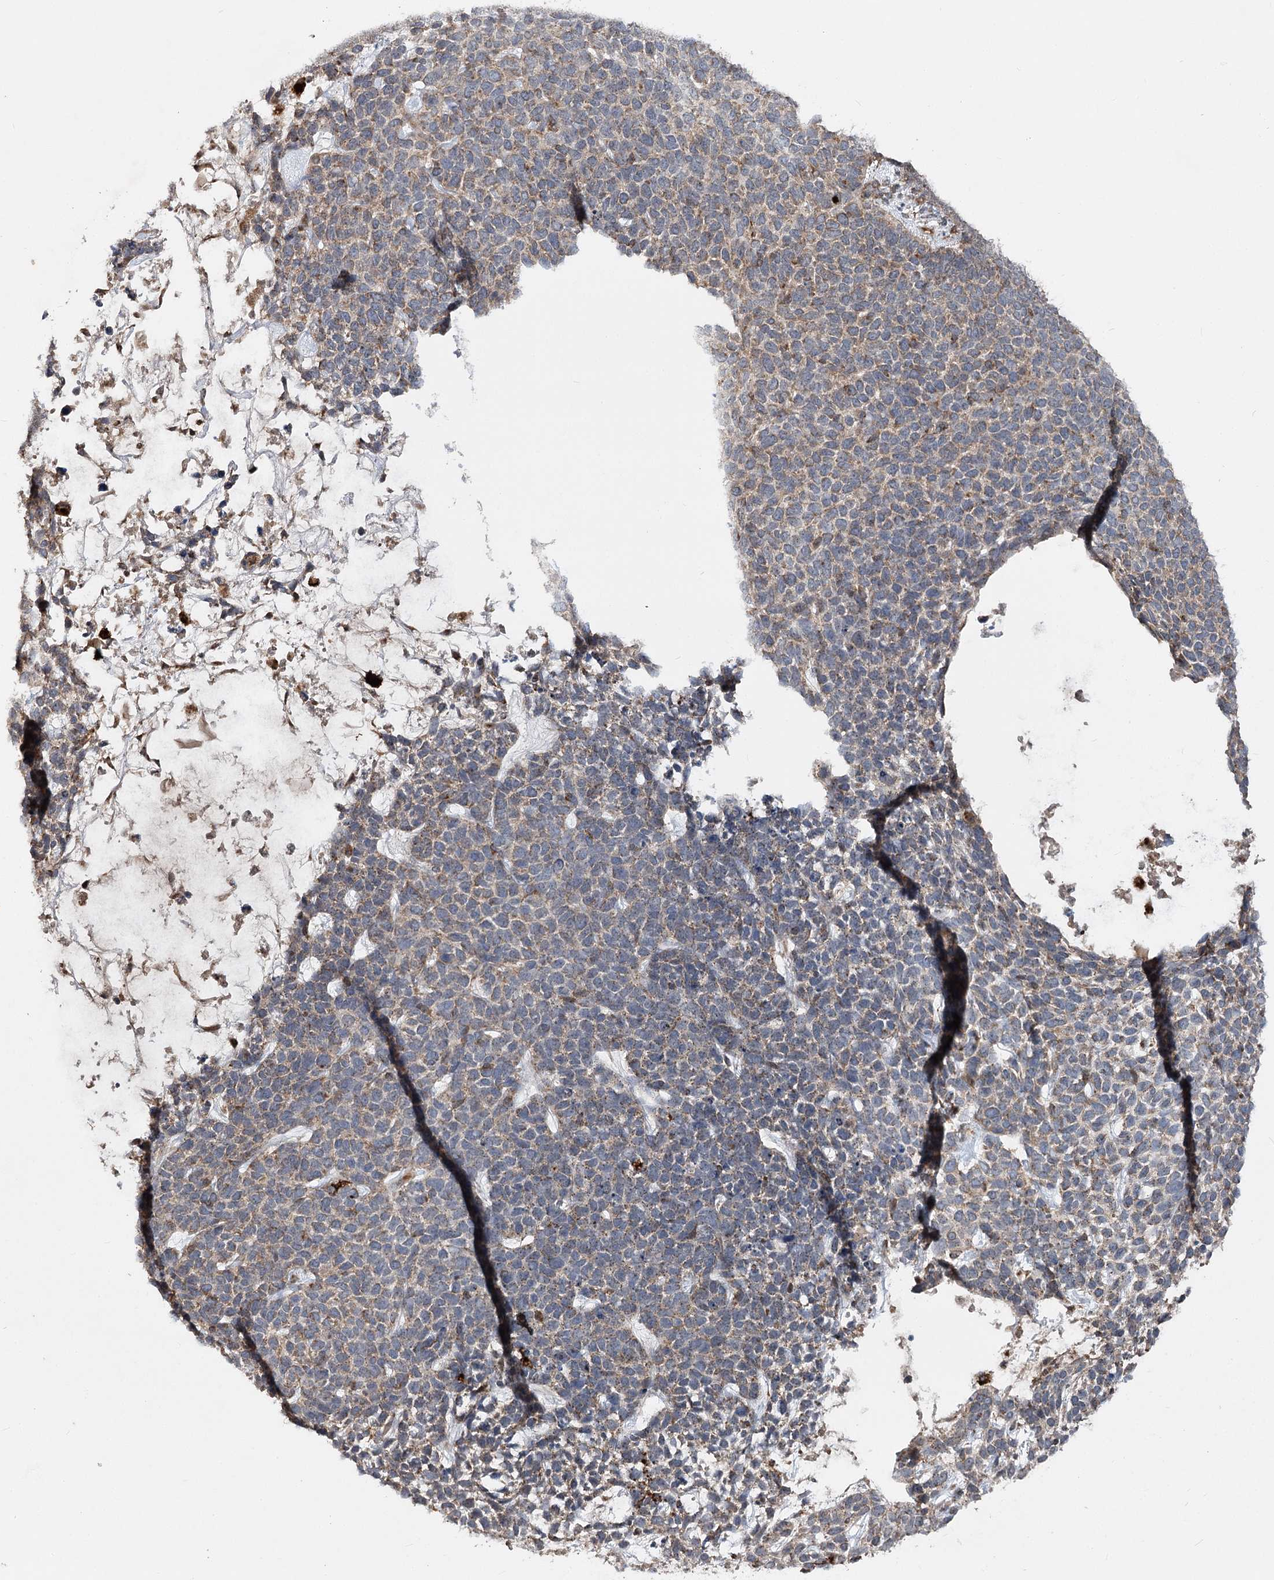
{"staining": {"intensity": "weak", "quantity": "25%-75%", "location": "cytoplasmic/membranous"}, "tissue": "skin cancer", "cell_type": "Tumor cells", "image_type": "cancer", "snomed": [{"axis": "morphology", "description": "Basal cell carcinoma"}, {"axis": "topography", "description": "Skin"}], "caption": "Skin cancer (basal cell carcinoma) was stained to show a protein in brown. There is low levels of weak cytoplasmic/membranous expression in approximately 25%-75% of tumor cells.", "gene": "MINDY3", "patient": {"sex": "female", "age": 84}}